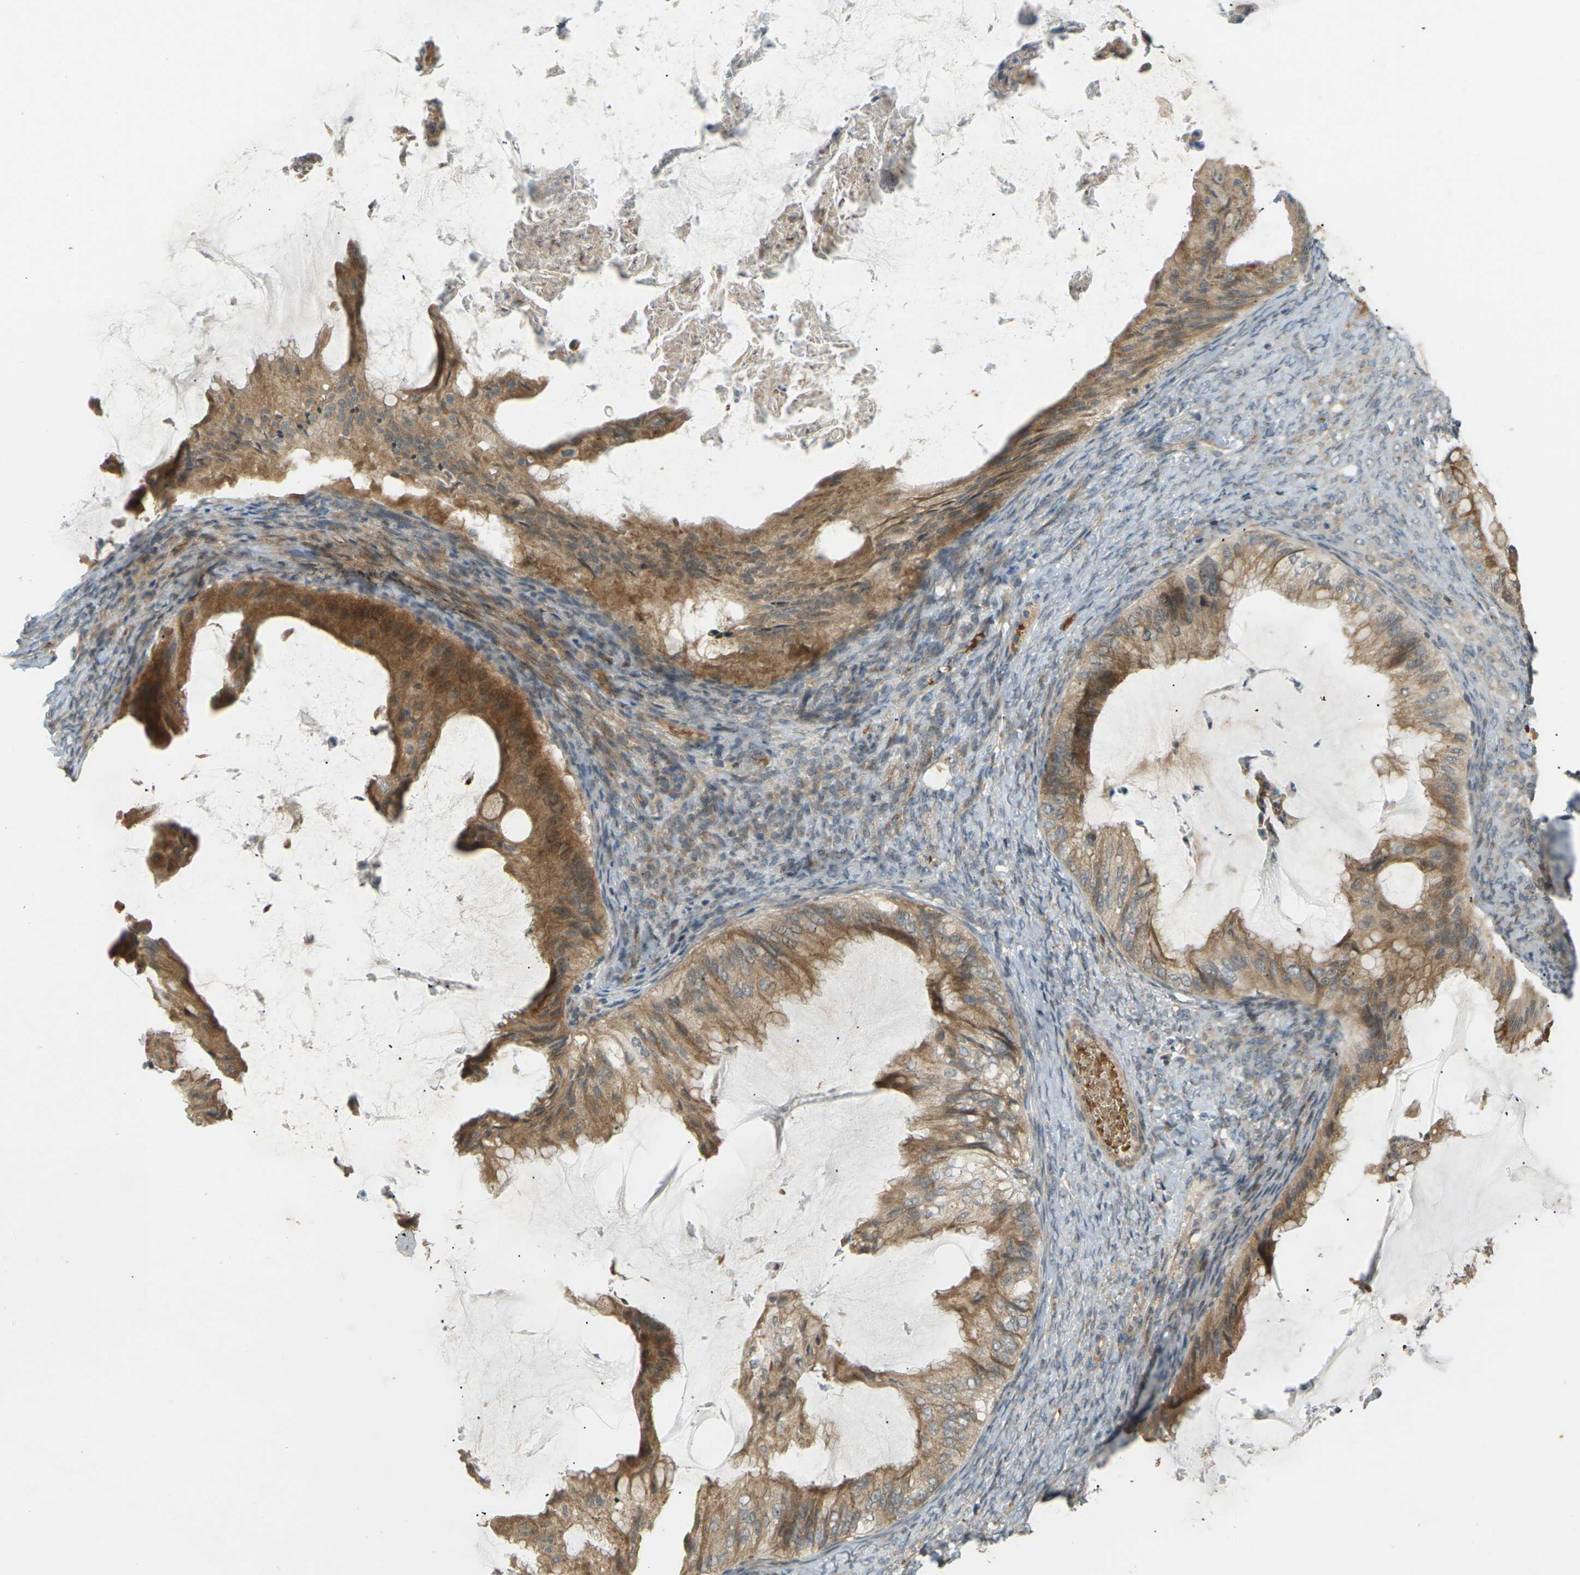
{"staining": {"intensity": "moderate", "quantity": ">75%", "location": "cytoplasmic/membranous"}, "tissue": "ovarian cancer", "cell_type": "Tumor cells", "image_type": "cancer", "snomed": [{"axis": "morphology", "description": "Cystadenocarcinoma, mucinous, NOS"}, {"axis": "topography", "description": "Ovary"}], "caption": "Tumor cells exhibit medium levels of moderate cytoplasmic/membranous expression in approximately >75% of cells in mucinous cystadenocarcinoma (ovarian).", "gene": "SOCS6", "patient": {"sex": "female", "age": 61}}